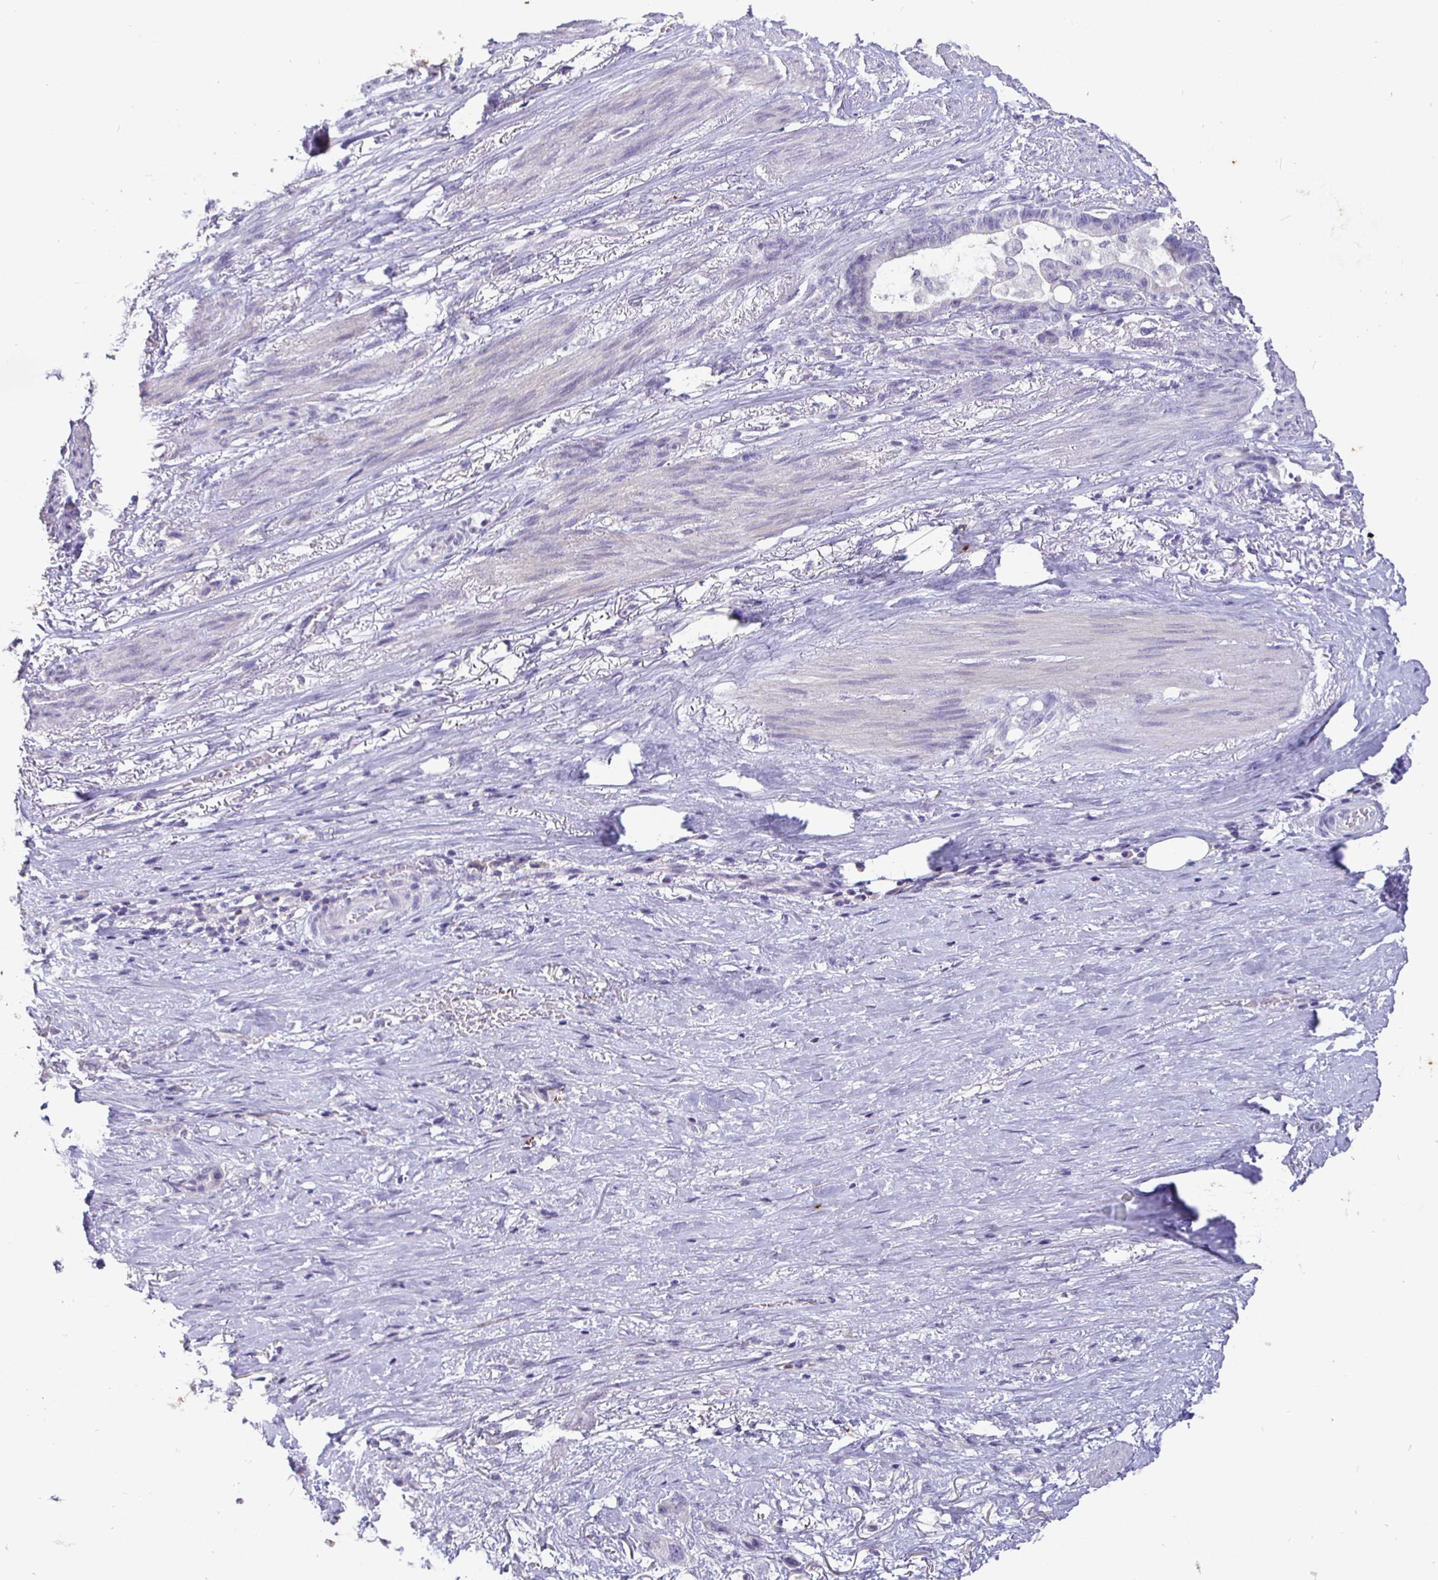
{"staining": {"intensity": "negative", "quantity": "none", "location": "none"}, "tissue": "stomach cancer", "cell_type": "Tumor cells", "image_type": "cancer", "snomed": [{"axis": "morphology", "description": "Normal tissue, NOS"}, {"axis": "morphology", "description": "Adenocarcinoma, NOS"}, {"axis": "topography", "description": "Esophagus"}, {"axis": "topography", "description": "Stomach, upper"}], "caption": "Immunohistochemistry histopathology image of human stomach cancer (adenocarcinoma) stained for a protein (brown), which demonstrates no expression in tumor cells.", "gene": "SHISA4", "patient": {"sex": "male", "age": 62}}